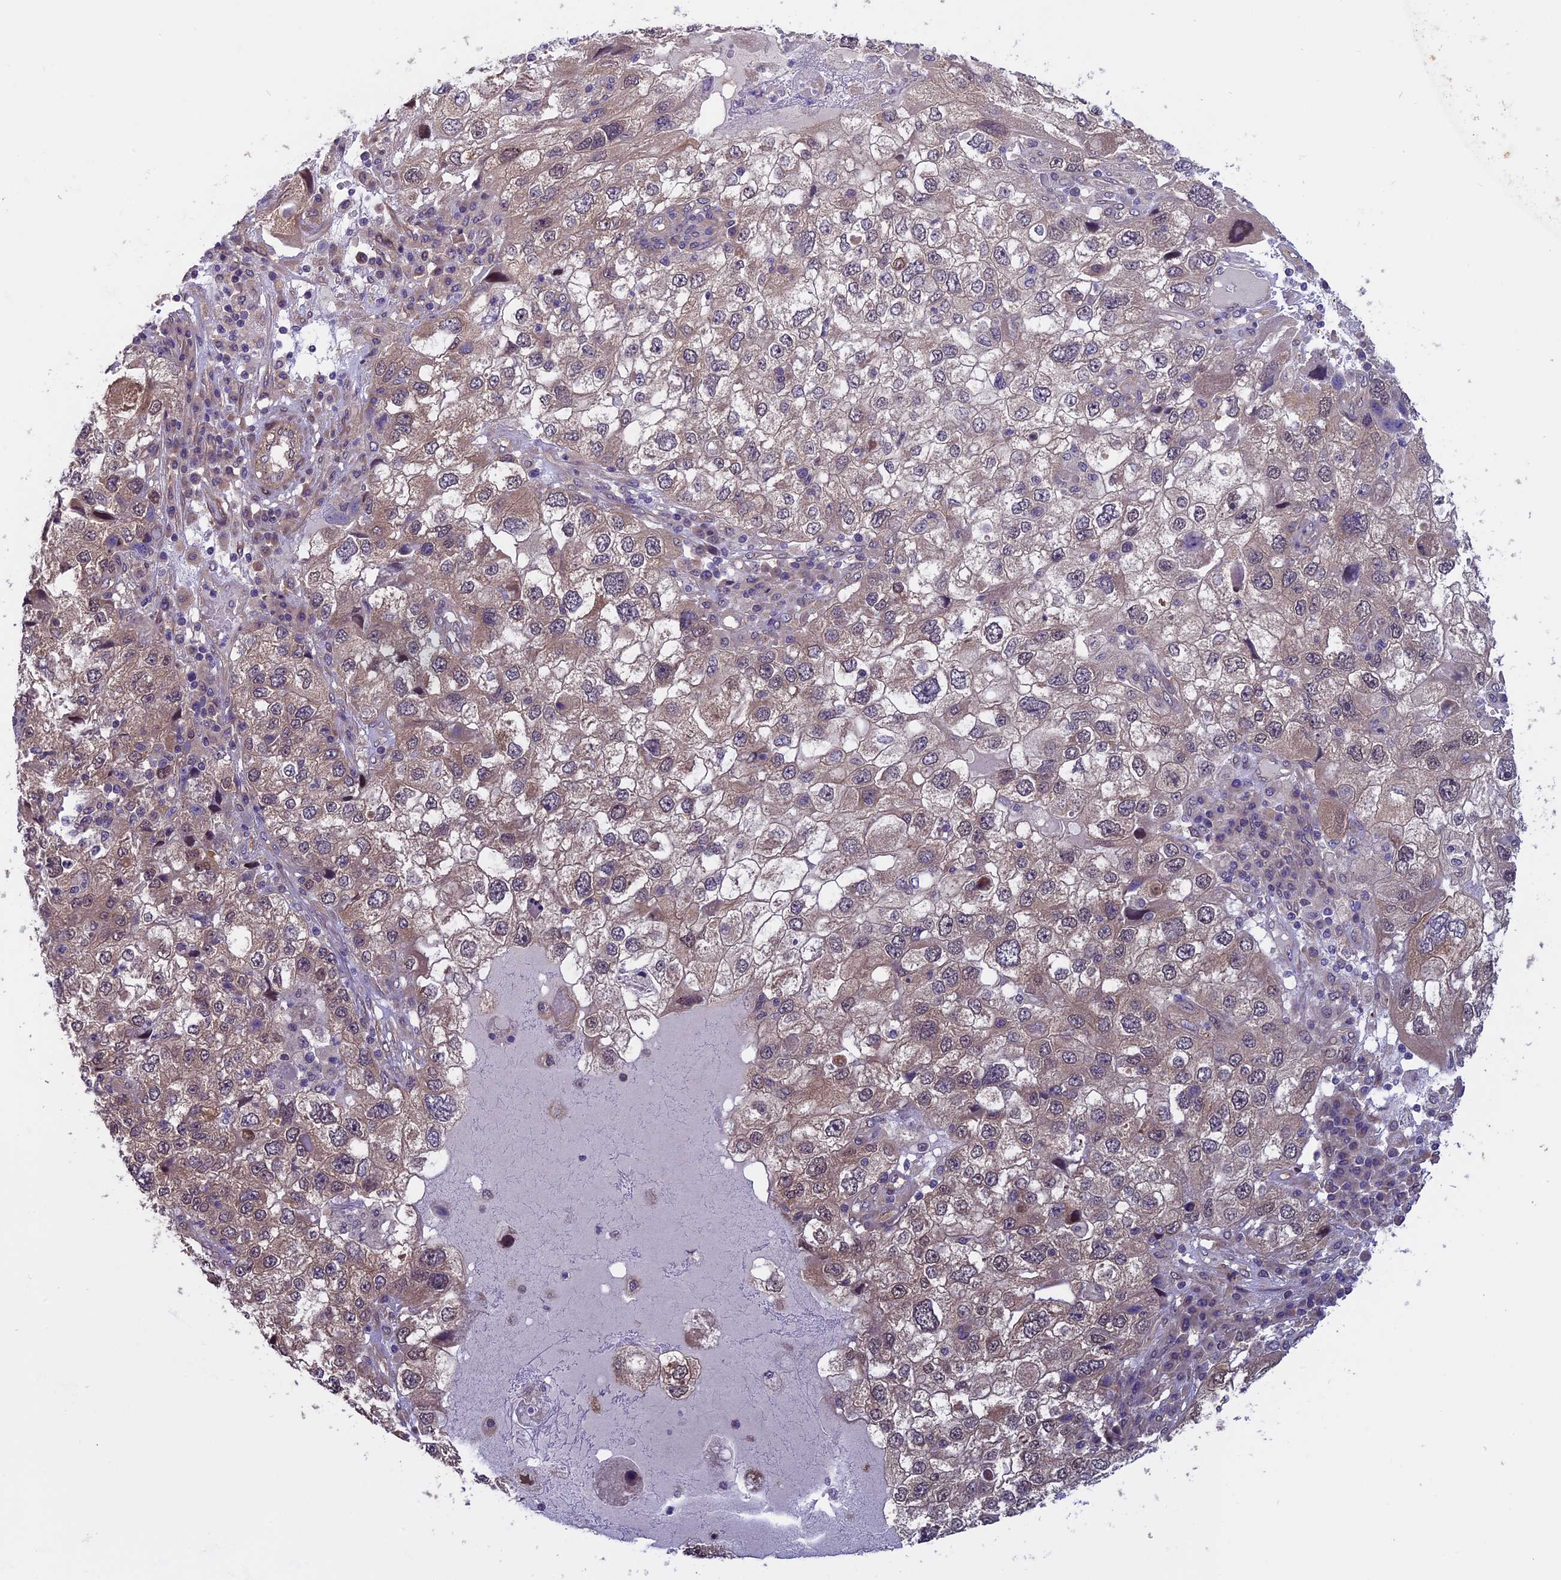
{"staining": {"intensity": "weak", "quantity": "25%-75%", "location": "cytoplasmic/membranous"}, "tissue": "endometrial cancer", "cell_type": "Tumor cells", "image_type": "cancer", "snomed": [{"axis": "morphology", "description": "Adenocarcinoma, NOS"}, {"axis": "topography", "description": "Endometrium"}], "caption": "Endometrial adenocarcinoma stained with DAB (3,3'-diaminobenzidine) IHC exhibits low levels of weak cytoplasmic/membranous staining in about 25%-75% of tumor cells.", "gene": "CCDC9B", "patient": {"sex": "female", "age": 49}}